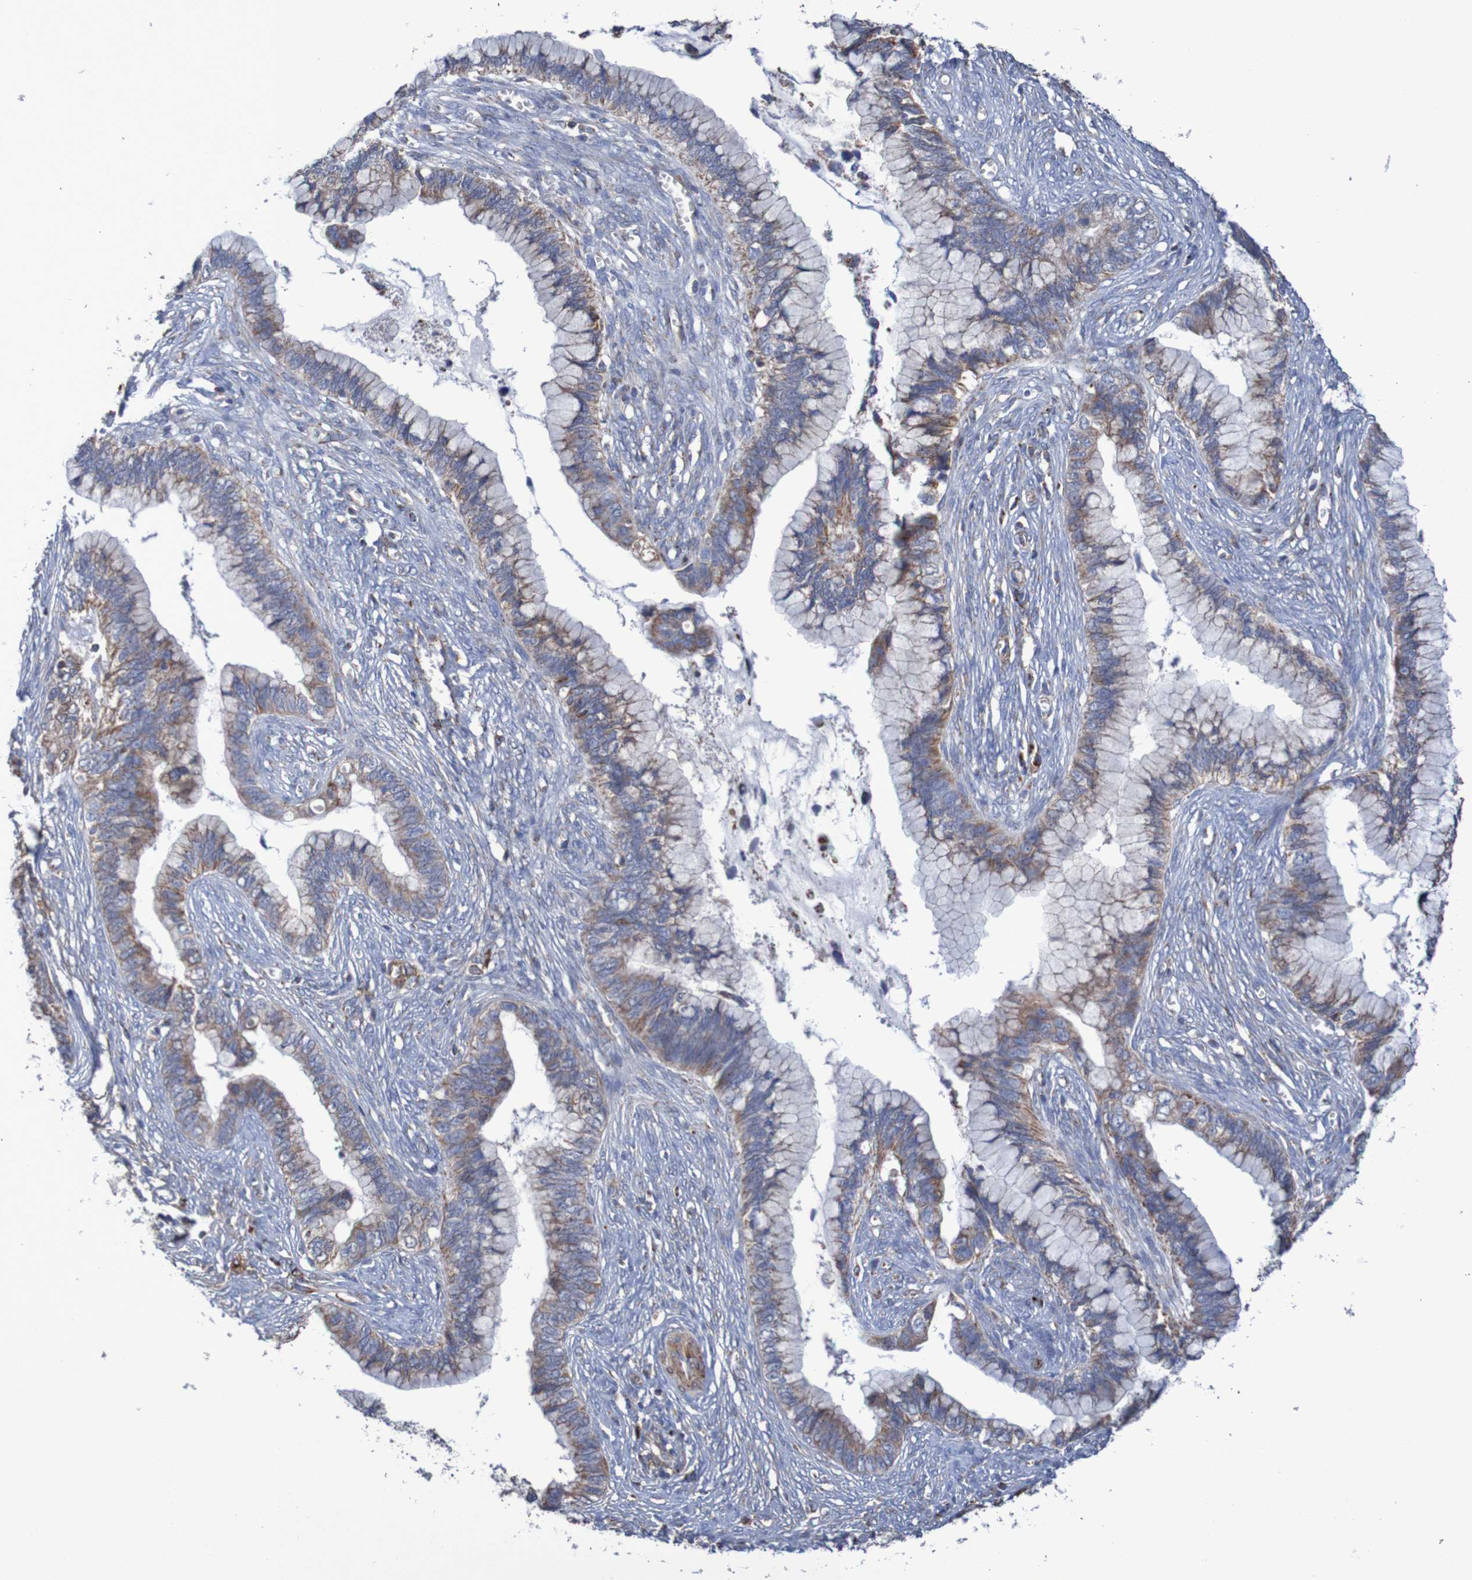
{"staining": {"intensity": "moderate", "quantity": ">75%", "location": "cytoplasmic/membranous"}, "tissue": "cervical cancer", "cell_type": "Tumor cells", "image_type": "cancer", "snomed": [{"axis": "morphology", "description": "Adenocarcinoma, NOS"}, {"axis": "topography", "description": "Cervix"}], "caption": "Protein analysis of cervical cancer tissue shows moderate cytoplasmic/membranous expression in about >75% of tumor cells.", "gene": "MMEL1", "patient": {"sex": "female", "age": 44}}